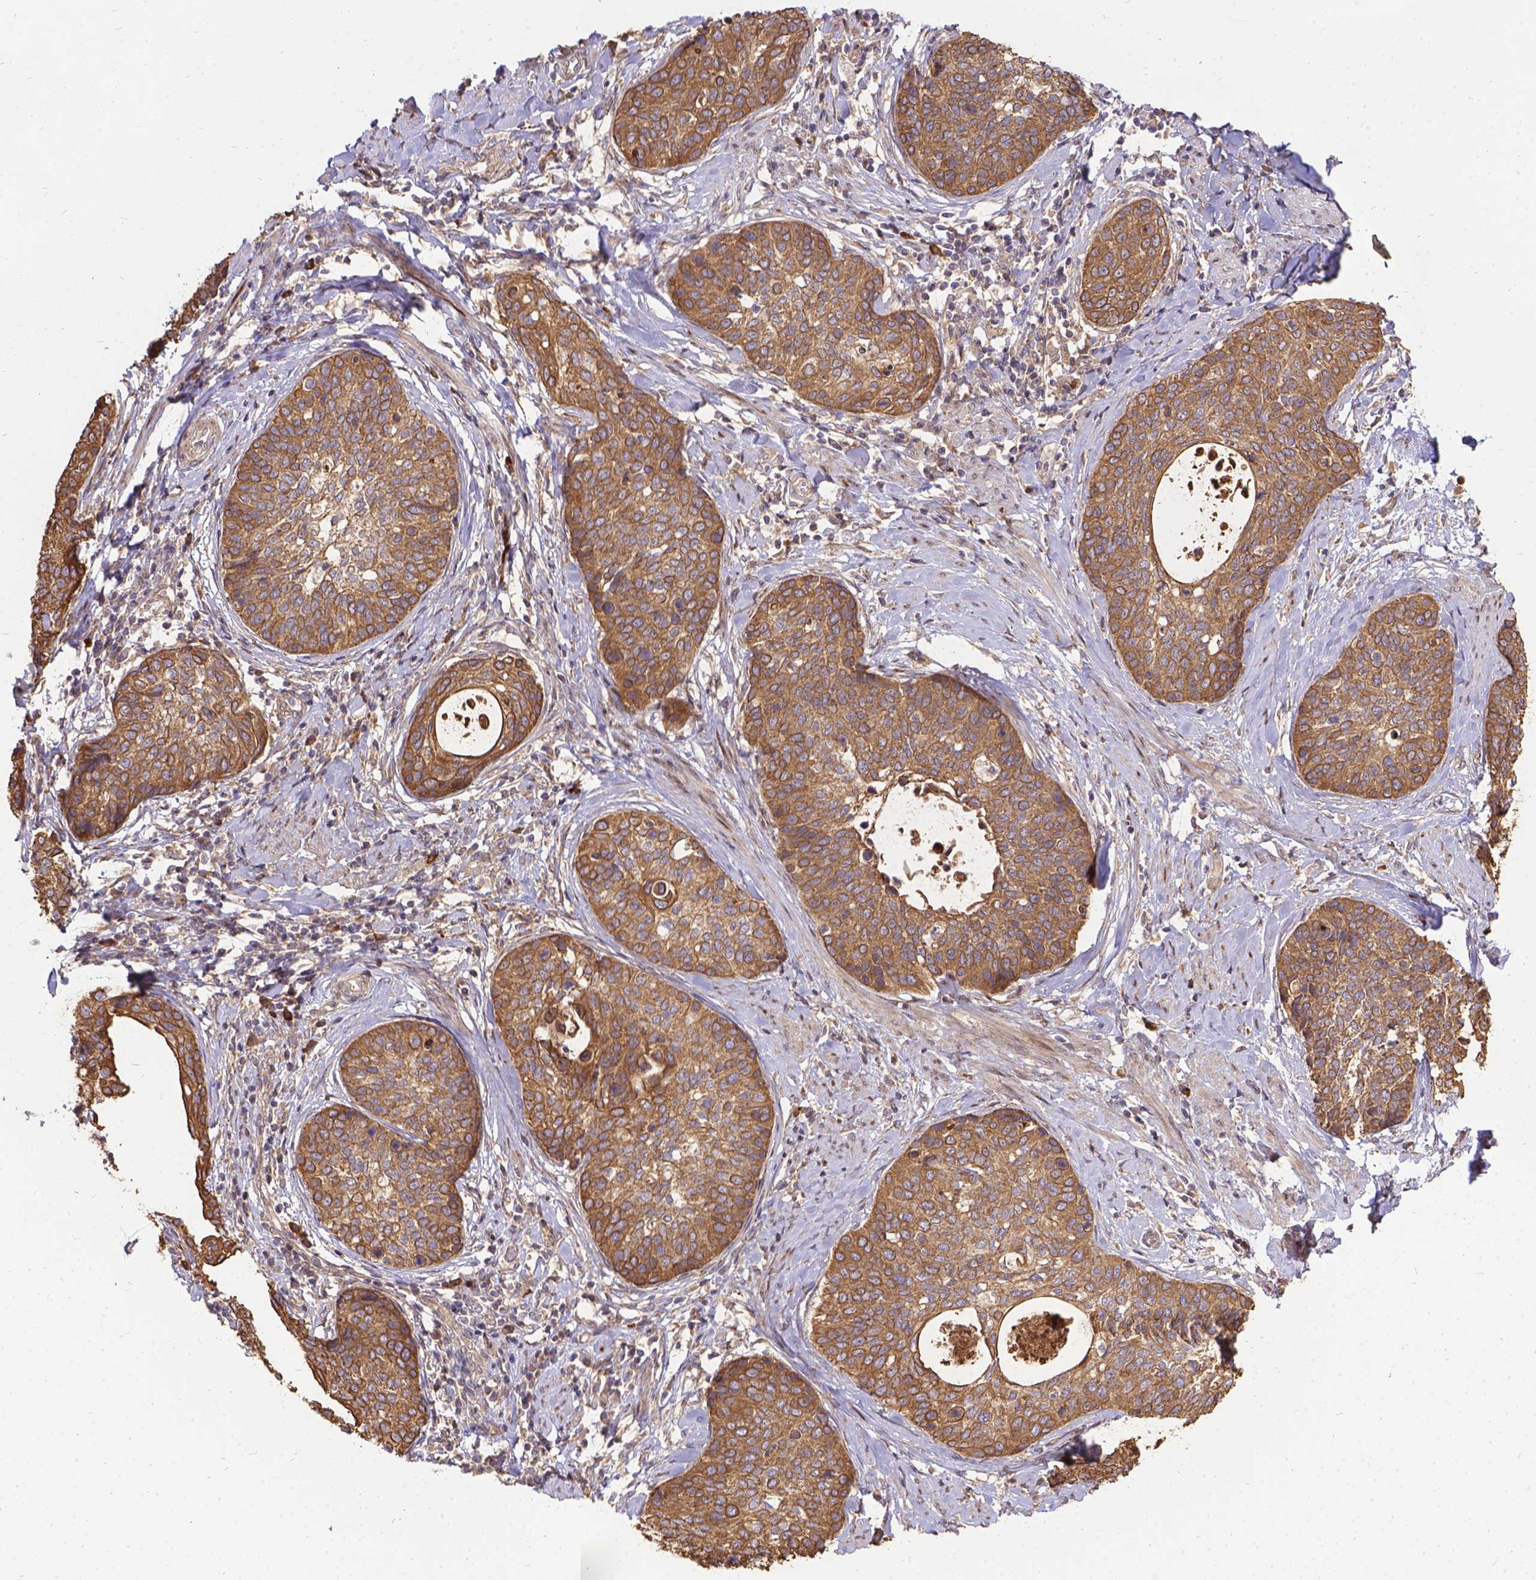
{"staining": {"intensity": "weak", "quantity": ">75%", "location": "cytoplasmic/membranous"}, "tissue": "cervical cancer", "cell_type": "Tumor cells", "image_type": "cancer", "snomed": [{"axis": "morphology", "description": "Squamous cell carcinoma, NOS"}, {"axis": "topography", "description": "Cervix"}], "caption": "Immunohistochemical staining of human squamous cell carcinoma (cervical) displays weak cytoplasmic/membranous protein staining in about >75% of tumor cells.", "gene": "DENND6A", "patient": {"sex": "female", "age": 69}}